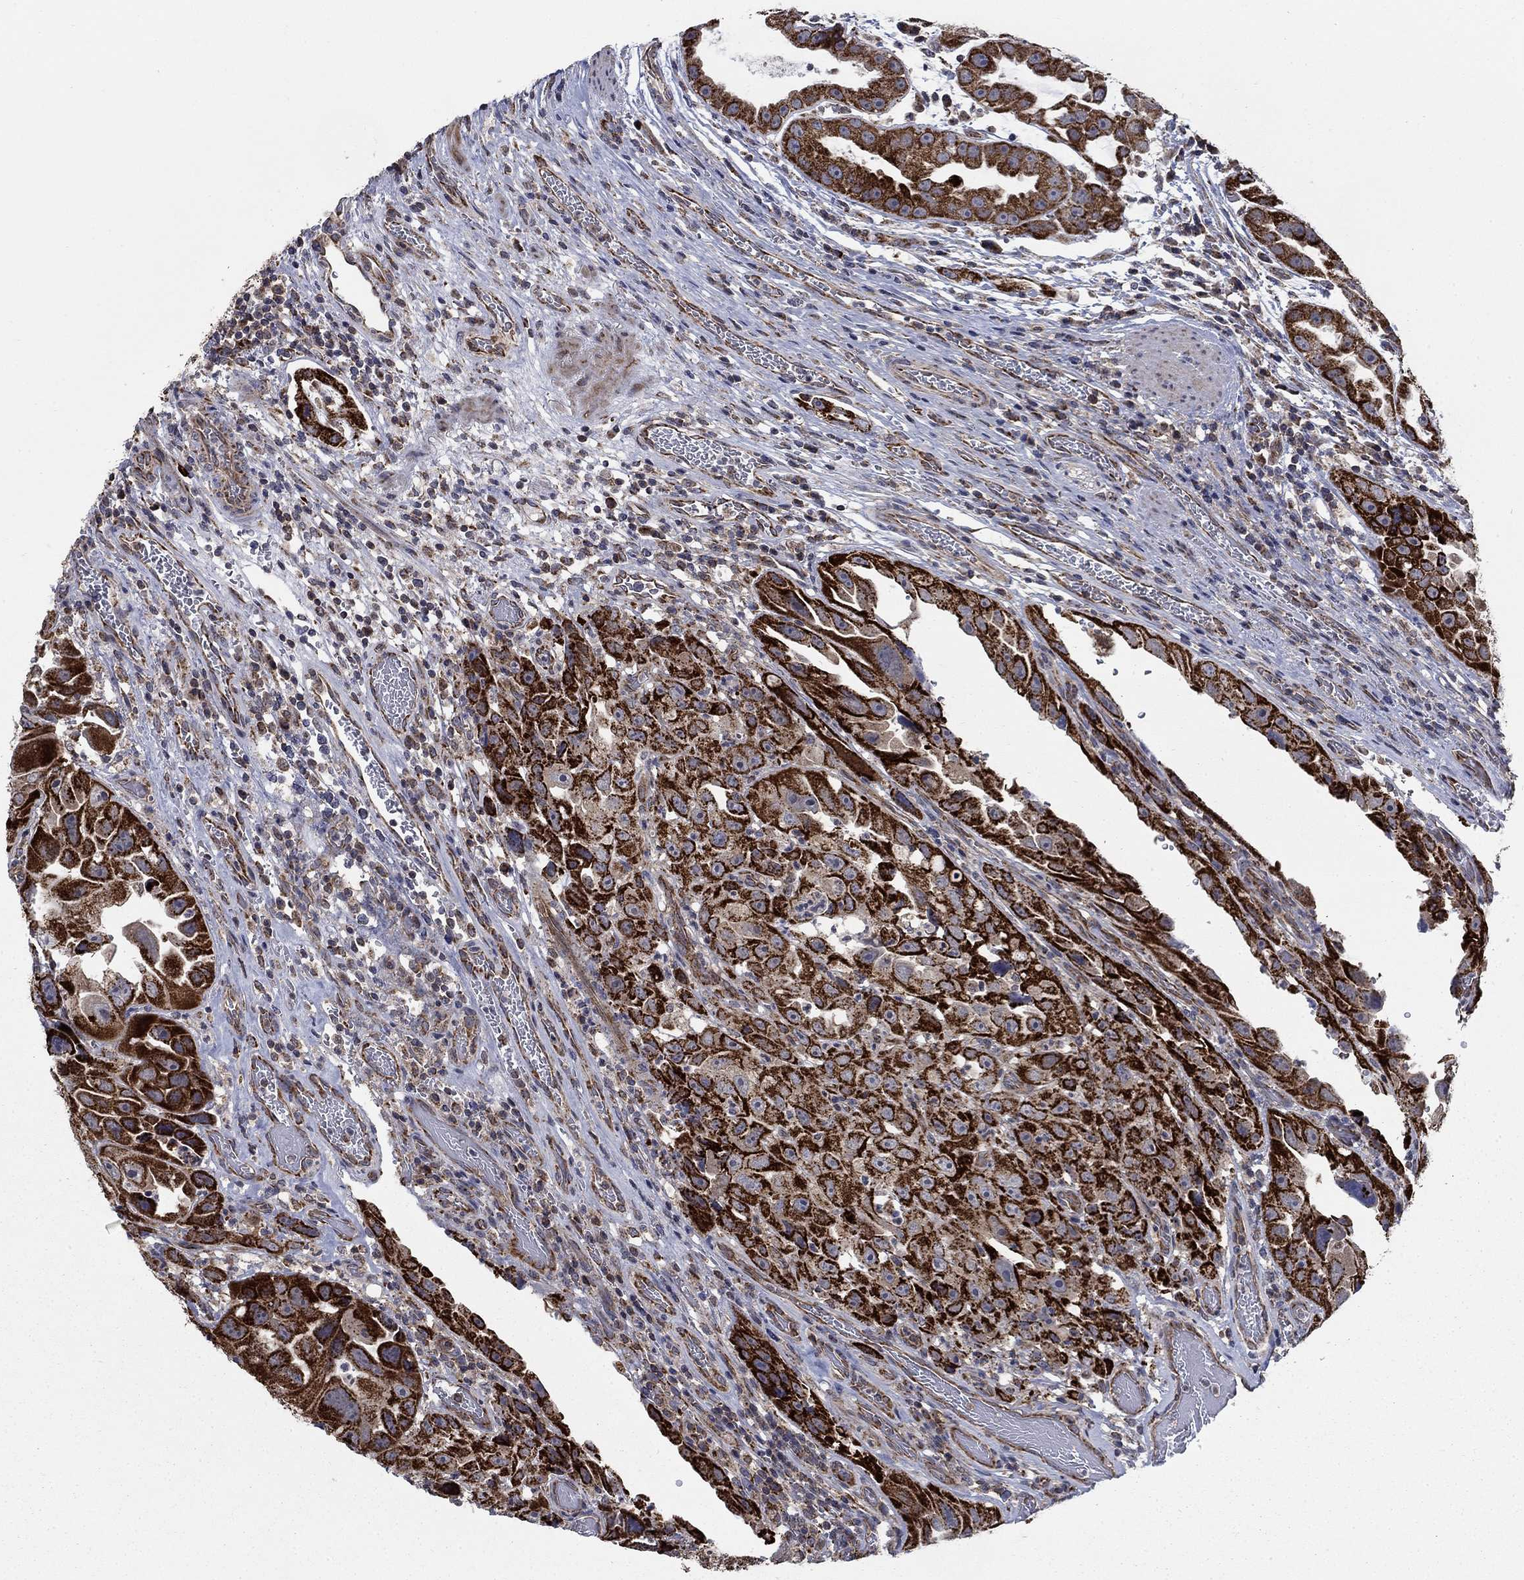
{"staining": {"intensity": "strong", "quantity": ">75%", "location": "cytoplasmic/membranous"}, "tissue": "urothelial cancer", "cell_type": "Tumor cells", "image_type": "cancer", "snomed": [{"axis": "morphology", "description": "Urothelial carcinoma, High grade"}, {"axis": "topography", "description": "Urinary bladder"}], "caption": "Immunohistochemistry of human high-grade urothelial carcinoma reveals high levels of strong cytoplasmic/membranous positivity in approximately >75% of tumor cells. (DAB (3,3'-diaminobenzidine) IHC, brown staining for protein, blue staining for nuclei).", "gene": "NME7", "patient": {"sex": "female", "age": 41}}